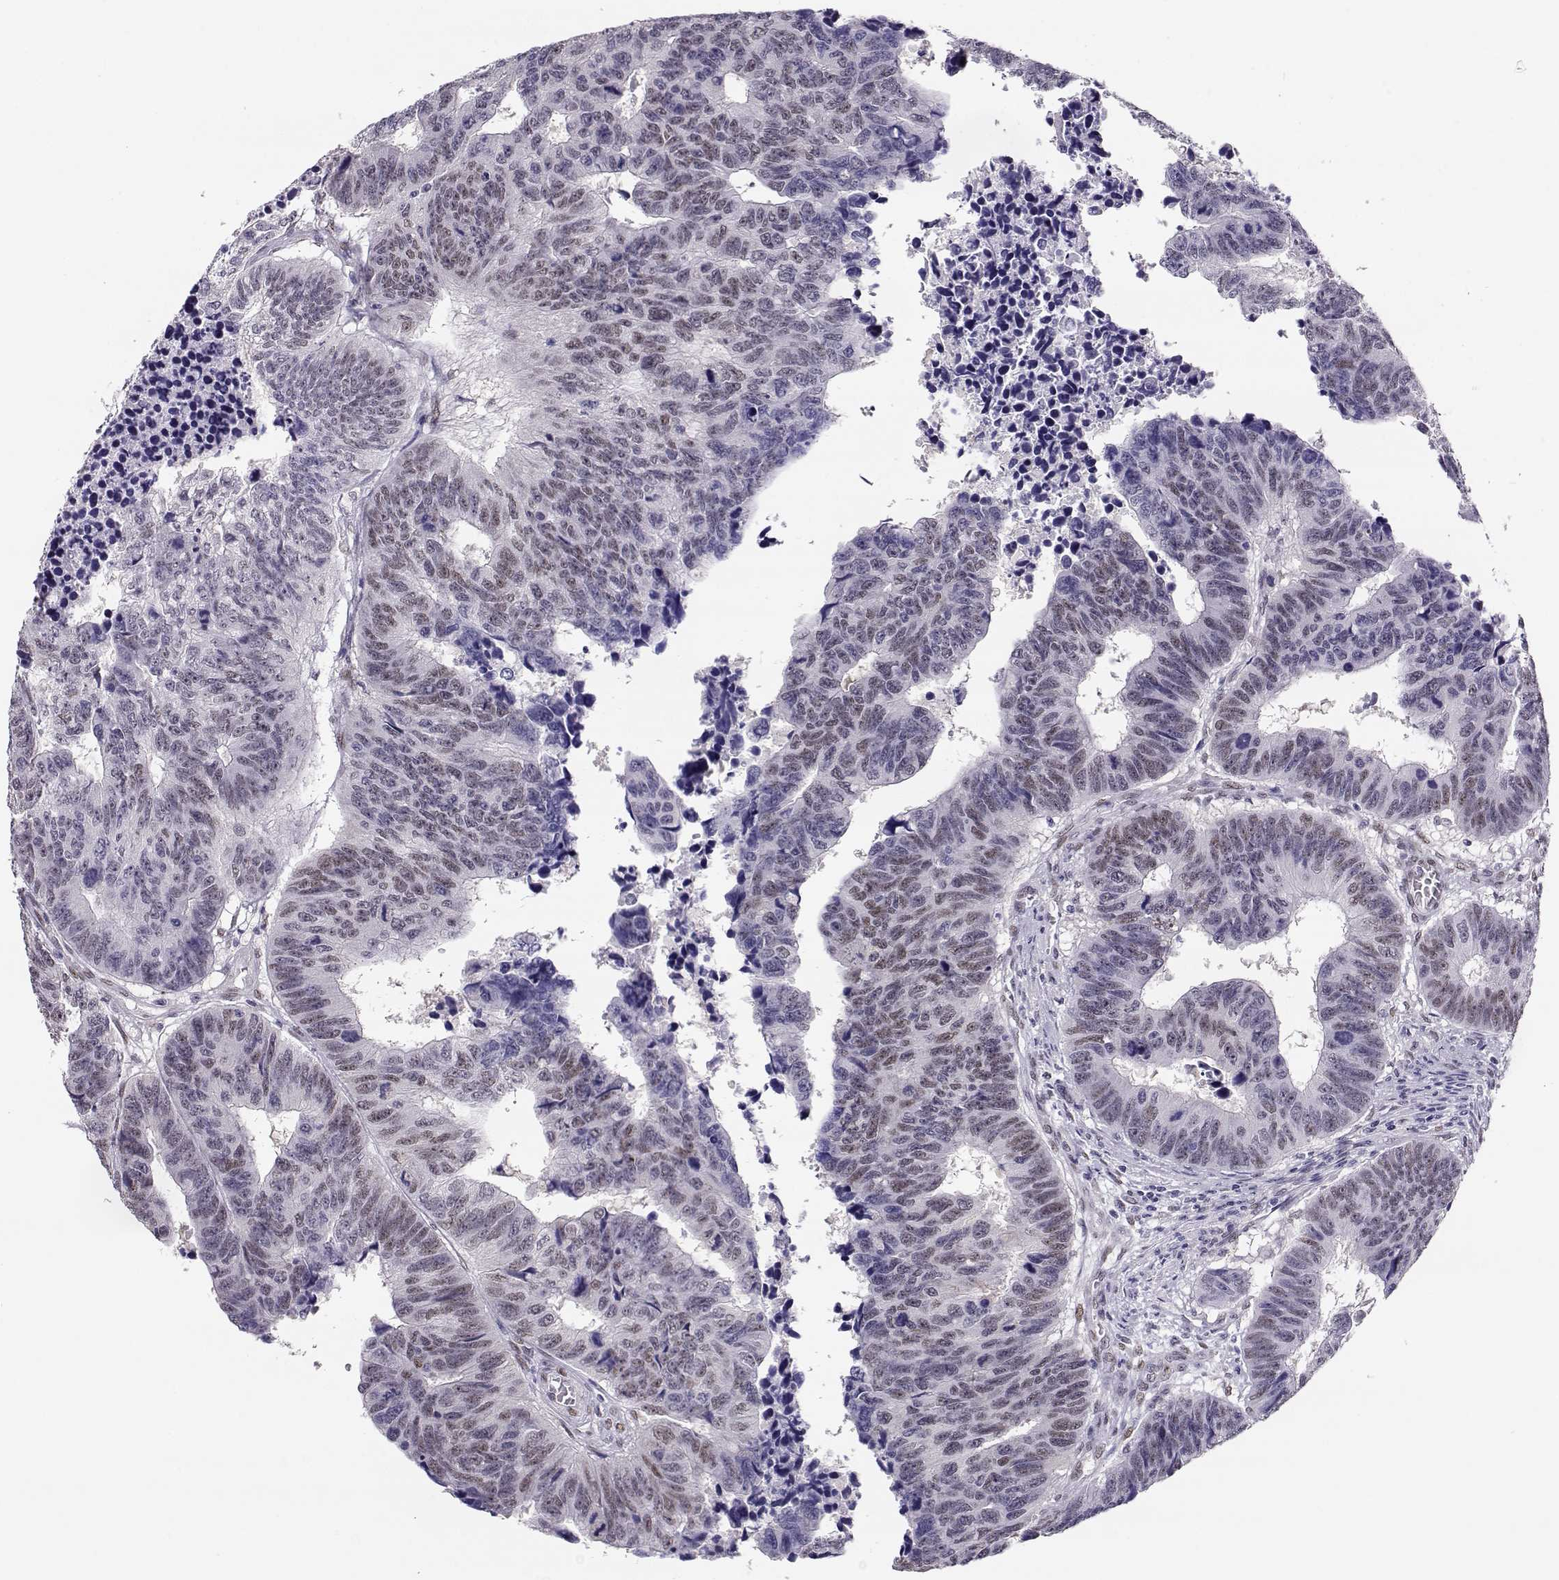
{"staining": {"intensity": "weak", "quantity": "<25%", "location": "nuclear"}, "tissue": "colorectal cancer", "cell_type": "Tumor cells", "image_type": "cancer", "snomed": [{"axis": "morphology", "description": "Adenocarcinoma, NOS"}, {"axis": "topography", "description": "Rectum"}], "caption": "Colorectal cancer was stained to show a protein in brown. There is no significant expression in tumor cells.", "gene": "POLI", "patient": {"sex": "female", "age": 85}}